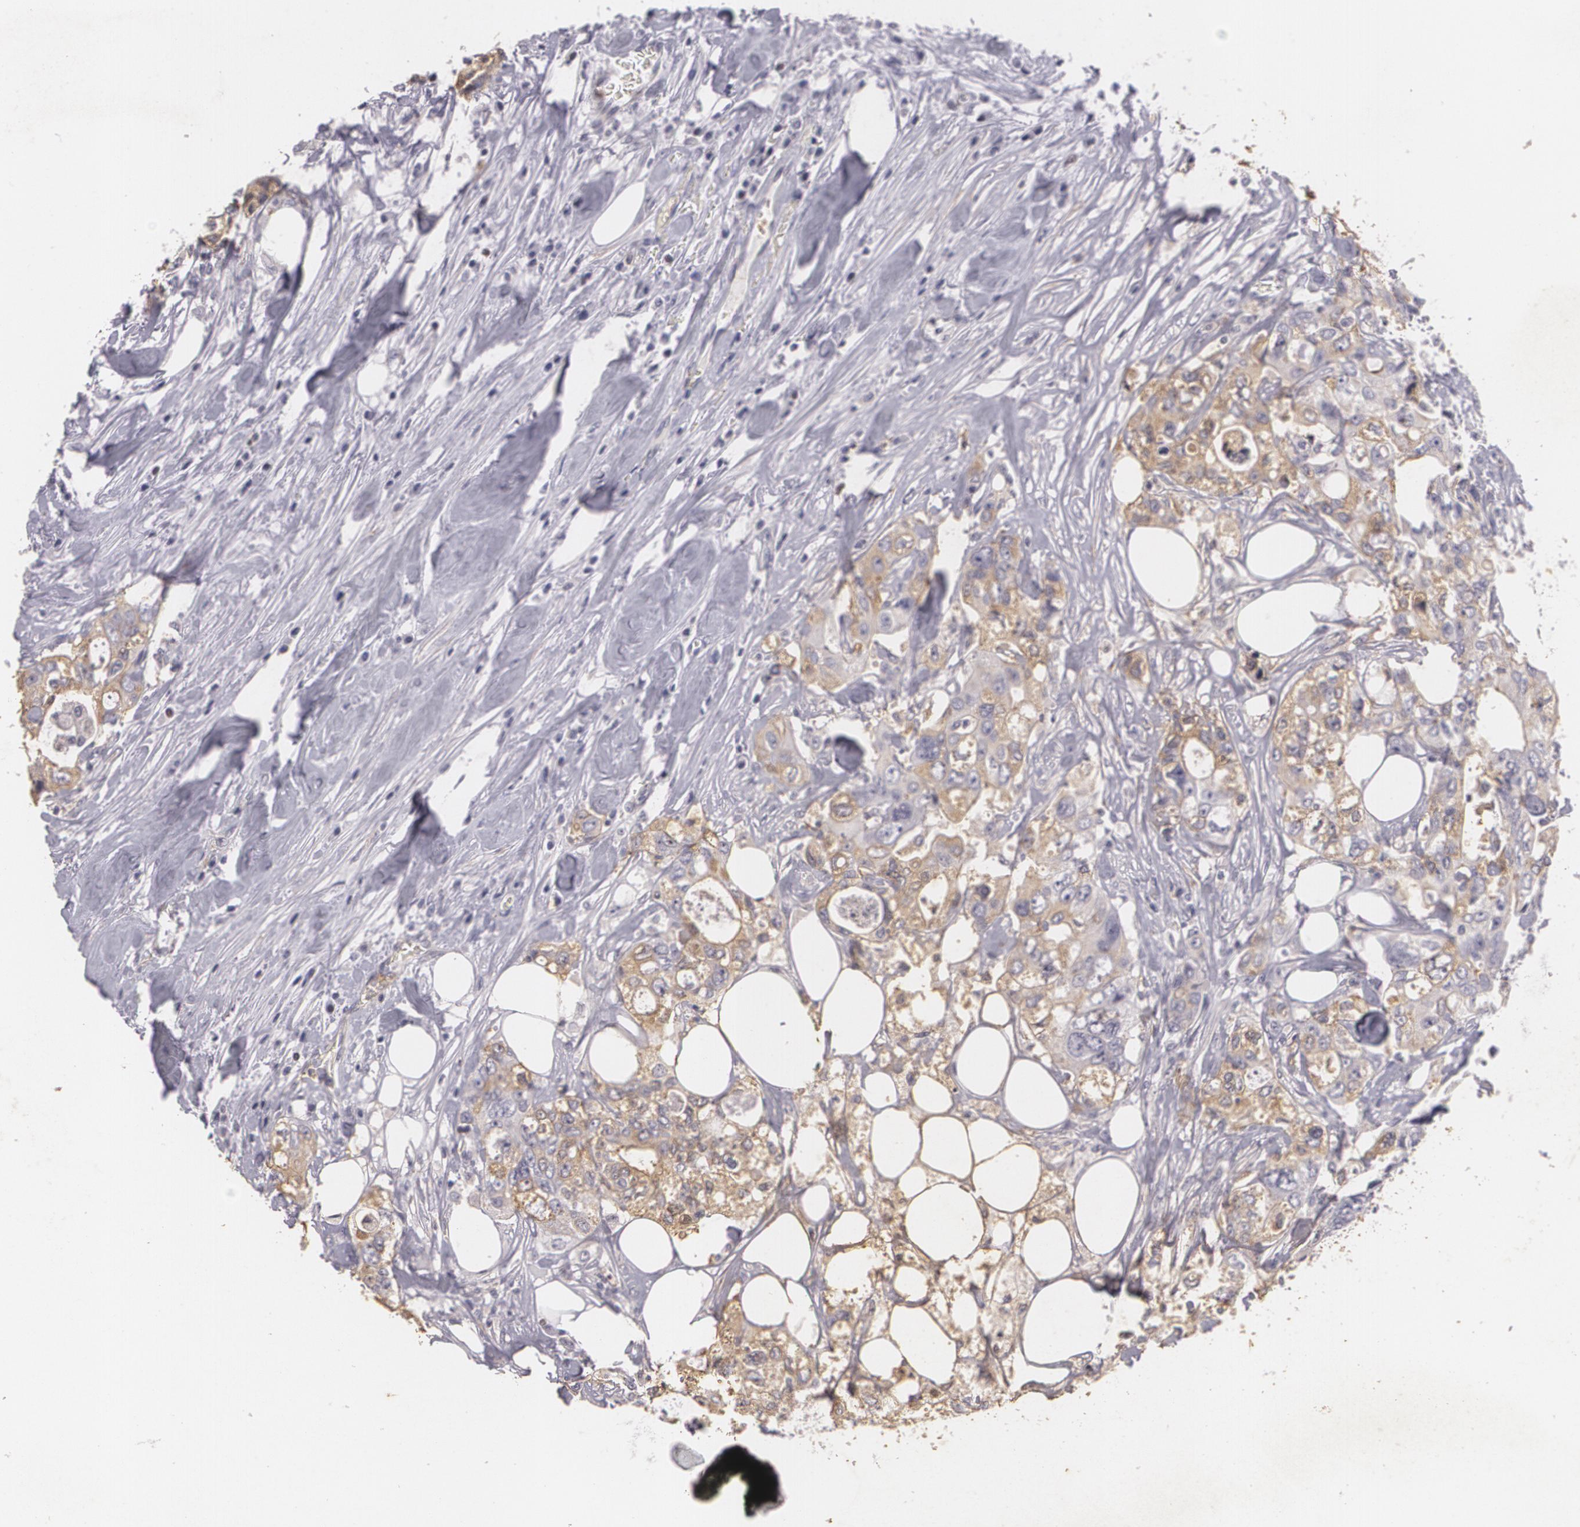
{"staining": {"intensity": "weak", "quantity": ">75%", "location": "cytoplasmic/membranous"}, "tissue": "colorectal cancer", "cell_type": "Tumor cells", "image_type": "cancer", "snomed": [{"axis": "morphology", "description": "Adenocarcinoma, NOS"}, {"axis": "topography", "description": "Rectum"}], "caption": "Protein analysis of colorectal cancer tissue exhibits weak cytoplasmic/membranous expression in approximately >75% of tumor cells.", "gene": "KCNA4", "patient": {"sex": "female", "age": 57}}